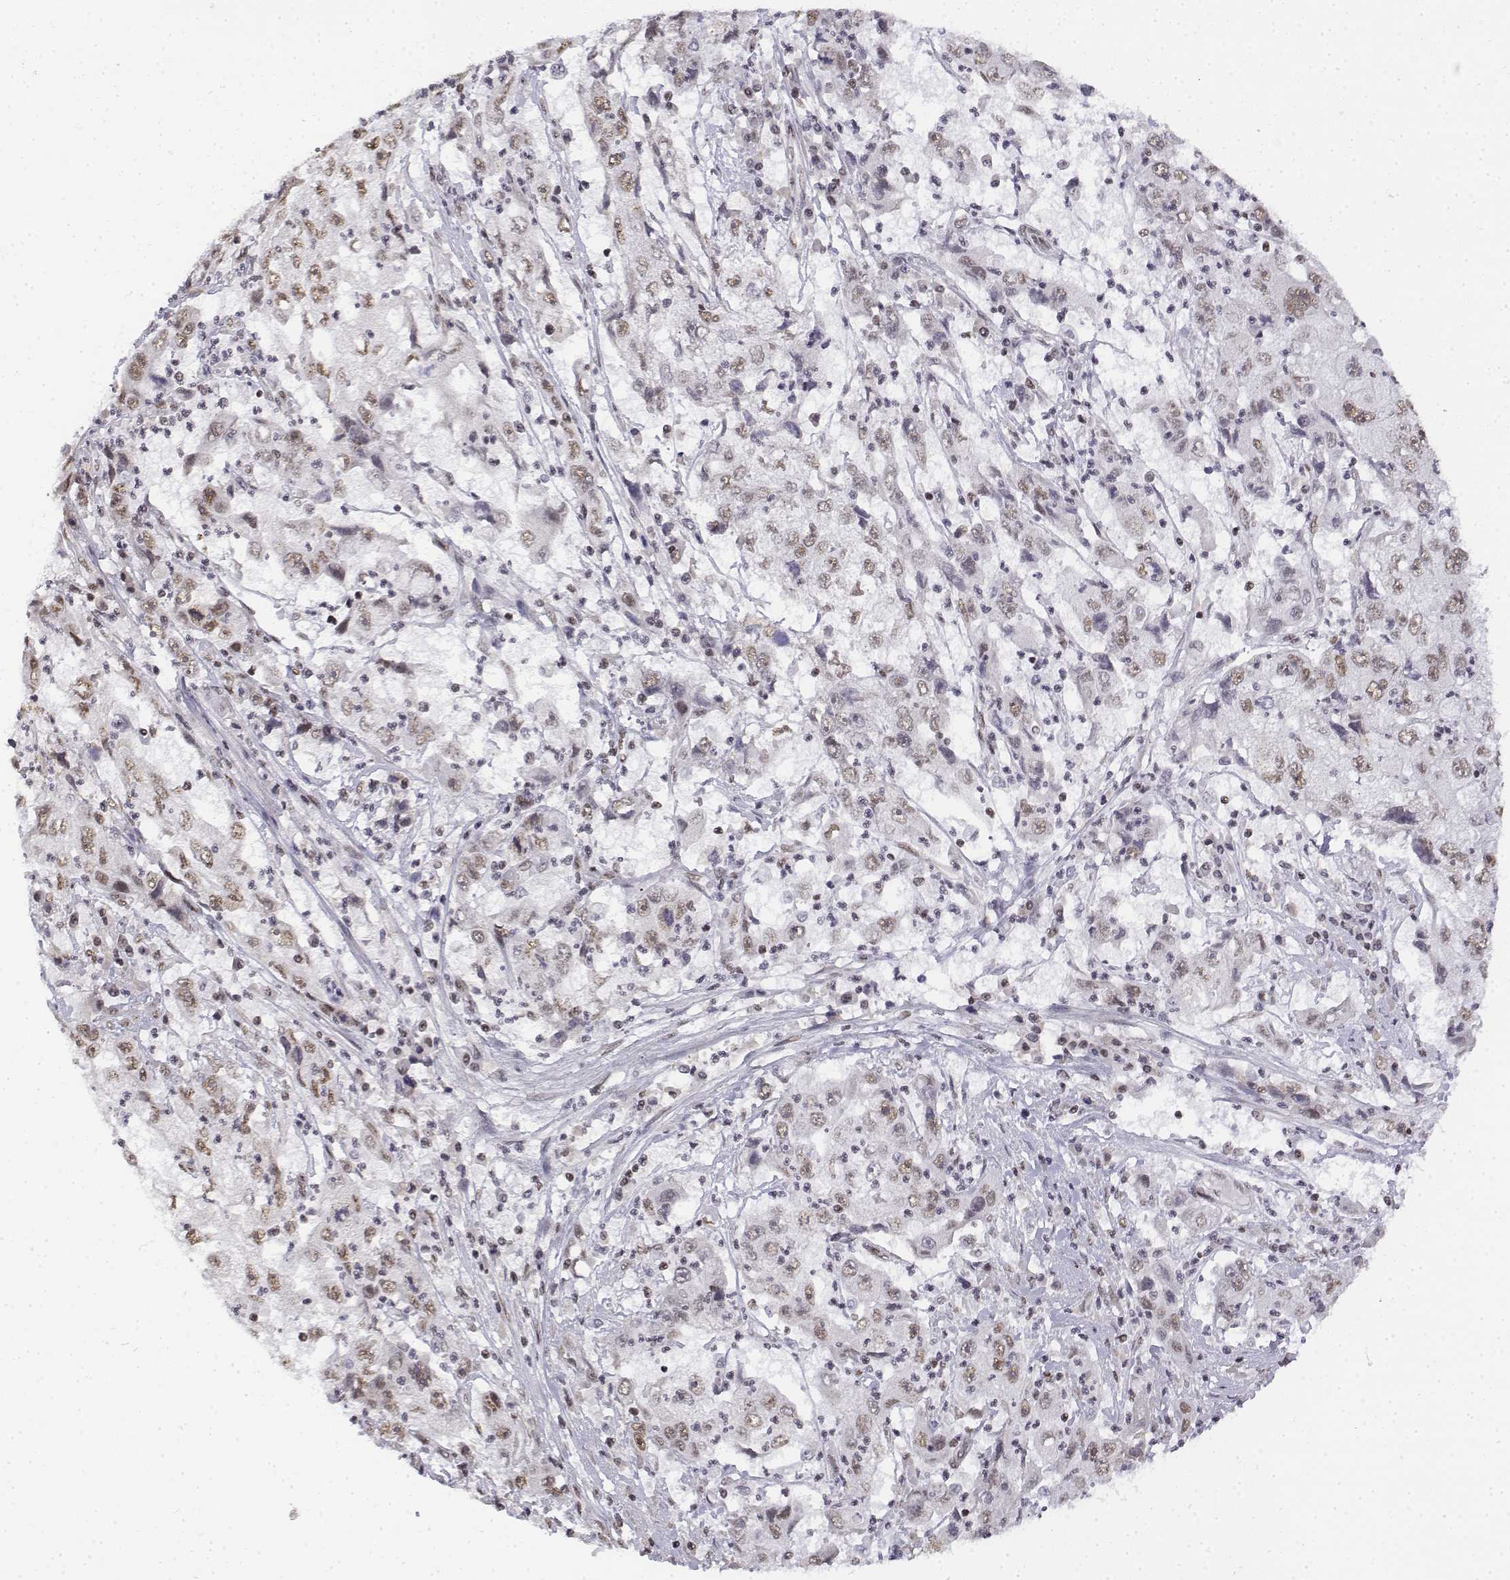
{"staining": {"intensity": "weak", "quantity": ">75%", "location": "nuclear"}, "tissue": "cervical cancer", "cell_type": "Tumor cells", "image_type": "cancer", "snomed": [{"axis": "morphology", "description": "Squamous cell carcinoma, NOS"}, {"axis": "topography", "description": "Cervix"}], "caption": "This is a photomicrograph of IHC staining of squamous cell carcinoma (cervical), which shows weak positivity in the nuclear of tumor cells.", "gene": "SETD1A", "patient": {"sex": "female", "age": 36}}